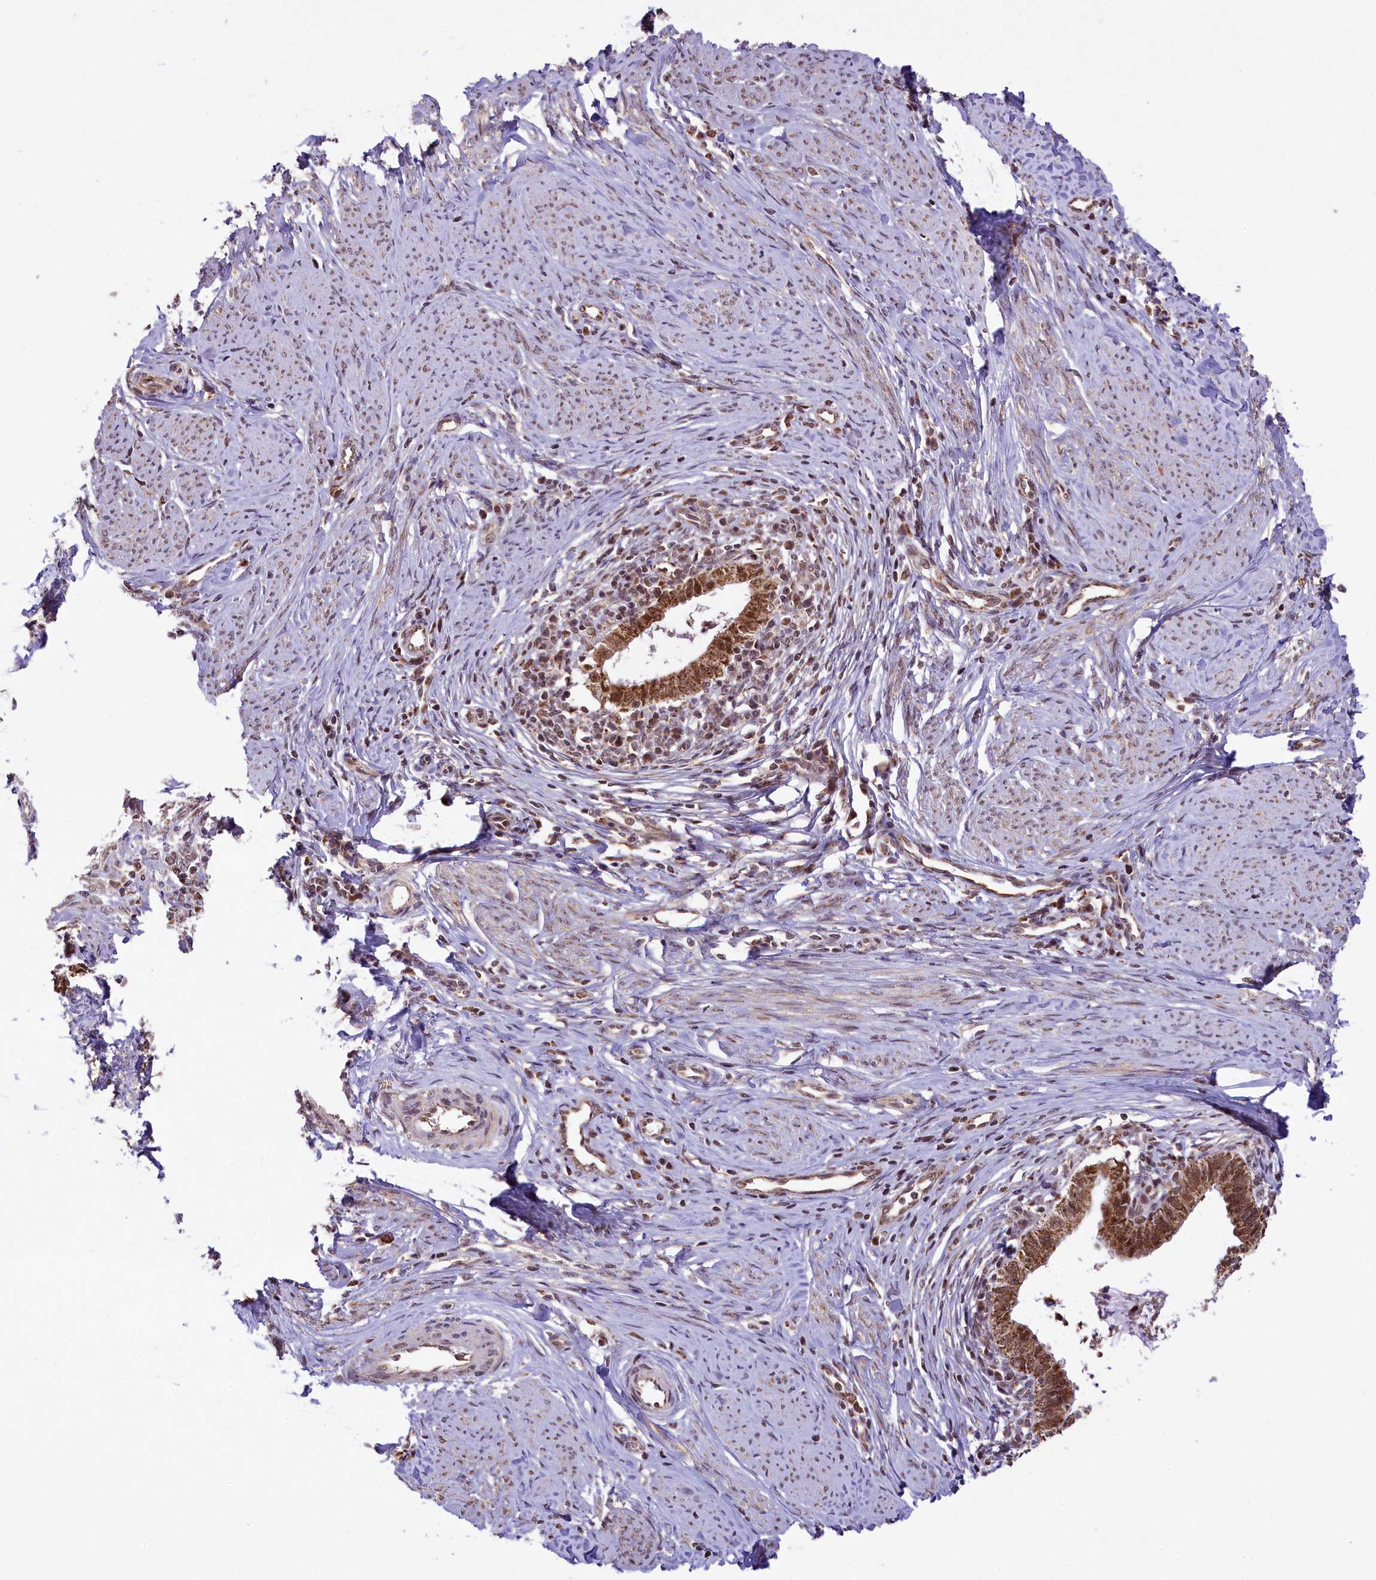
{"staining": {"intensity": "moderate", "quantity": ">75%", "location": "cytoplasmic/membranous,nuclear"}, "tissue": "cervical cancer", "cell_type": "Tumor cells", "image_type": "cancer", "snomed": [{"axis": "morphology", "description": "Adenocarcinoma, NOS"}, {"axis": "topography", "description": "Cervix"}], "caption": "Approximately >75% of tumor cells in cervical adenocarcinoma demonstrate moderate cytoplasmic/membranous and nuclear protein staining as visualized by brown immunohistochemical staining.", "gene": "PAF1", "patient": {"sex": "female", "age": 36}}